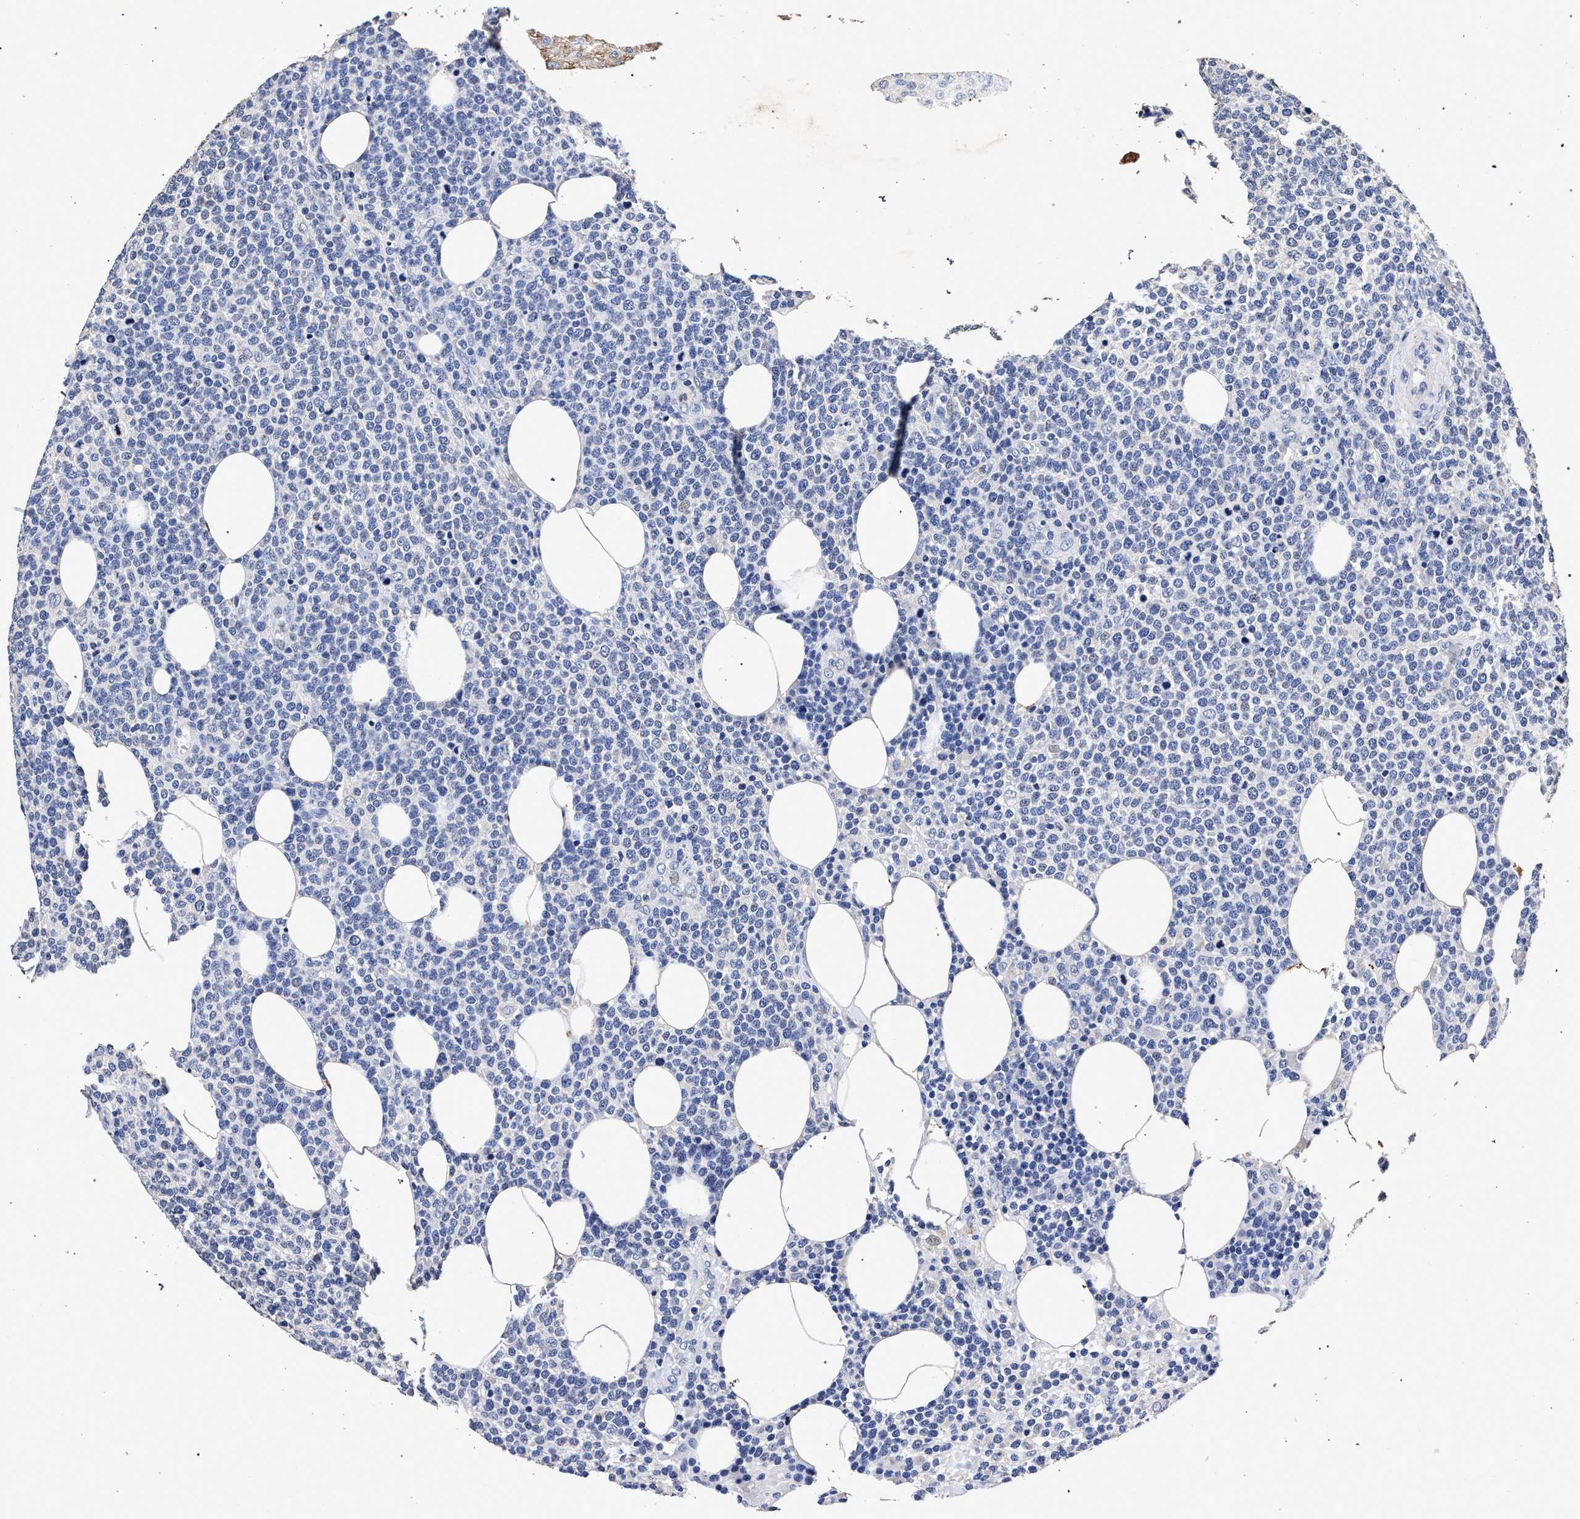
{"staining": {"intensity": "negative", "quantity": "none", "location": "none"}, "tissue": "lymphoma", "cell_type": "Tumor cells", "image_type": "cancer", "snomed": [{"axis": "morphology", "description": "Malignant lymphoma, non-Hodgkin's type, High grade"}, {"axis": "topography", "description": "Lymph node"}], "caption": "Image shows no significant protein positivity in tumor cells of malignant lymphoma, non-Hodgkin's type (high-grade).", "gene": "ATP1A2", "patient": {"sex": "male", "age": 61}}